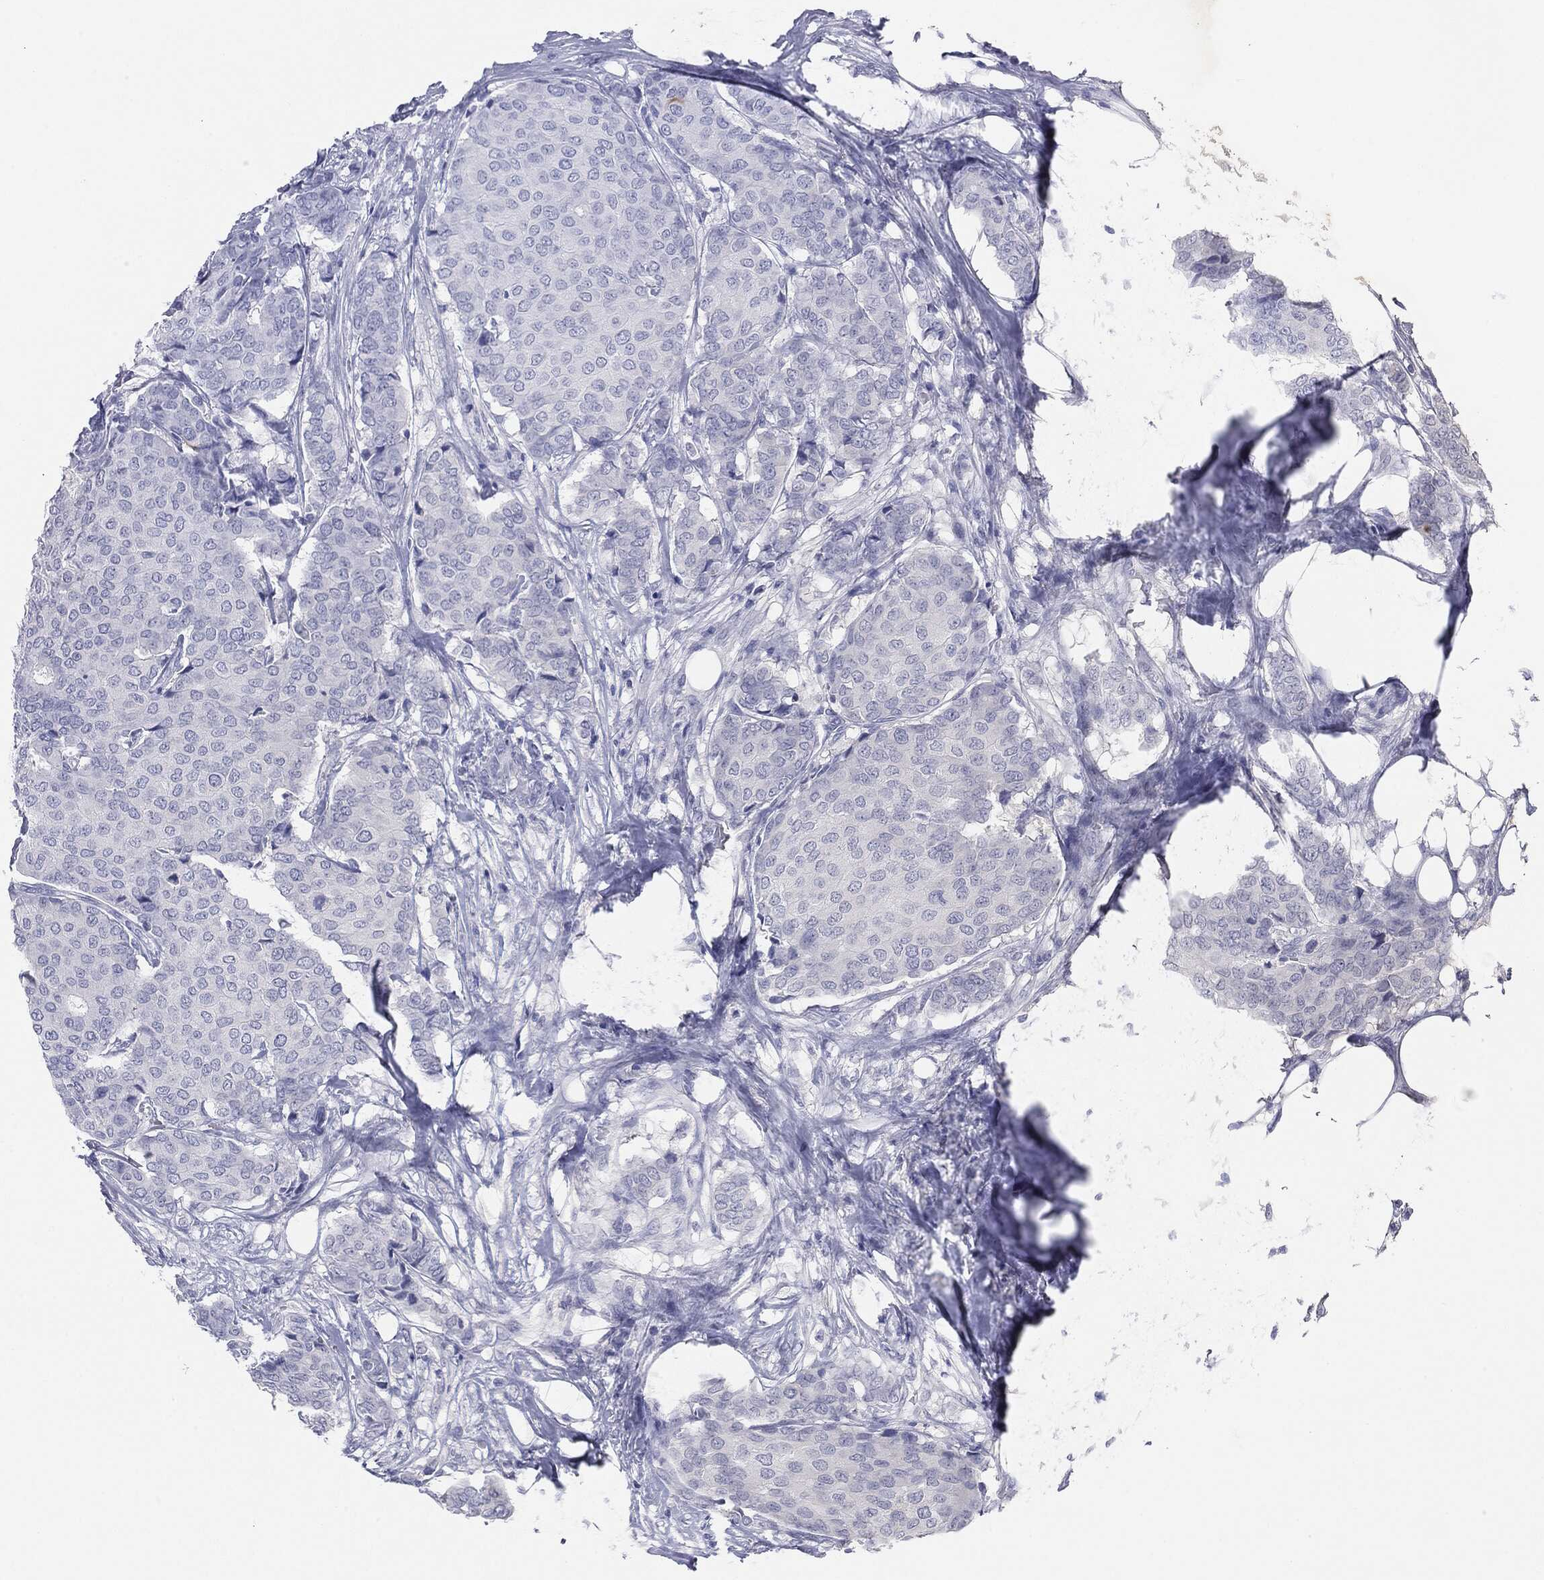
{"staining": {"intensity": "negative", "quantity": "none", "location": "none"}, "tissue": "breast cancer", "cell_type": "Tumor cells", "image_type": "cancer", "snomed": [{"axis": "morphology", "description": "Duct carcinoma"}, {"axis": "topography", "description": "Breast"}], "caption": "Human breast cancer (infiltrating ductal carcinoma) stained for a protein using immunohistochemistry (IHC) shows no expression in tumor cells.", "gene": "CGB1", "patient": {"sex": "female", "age": 75}}